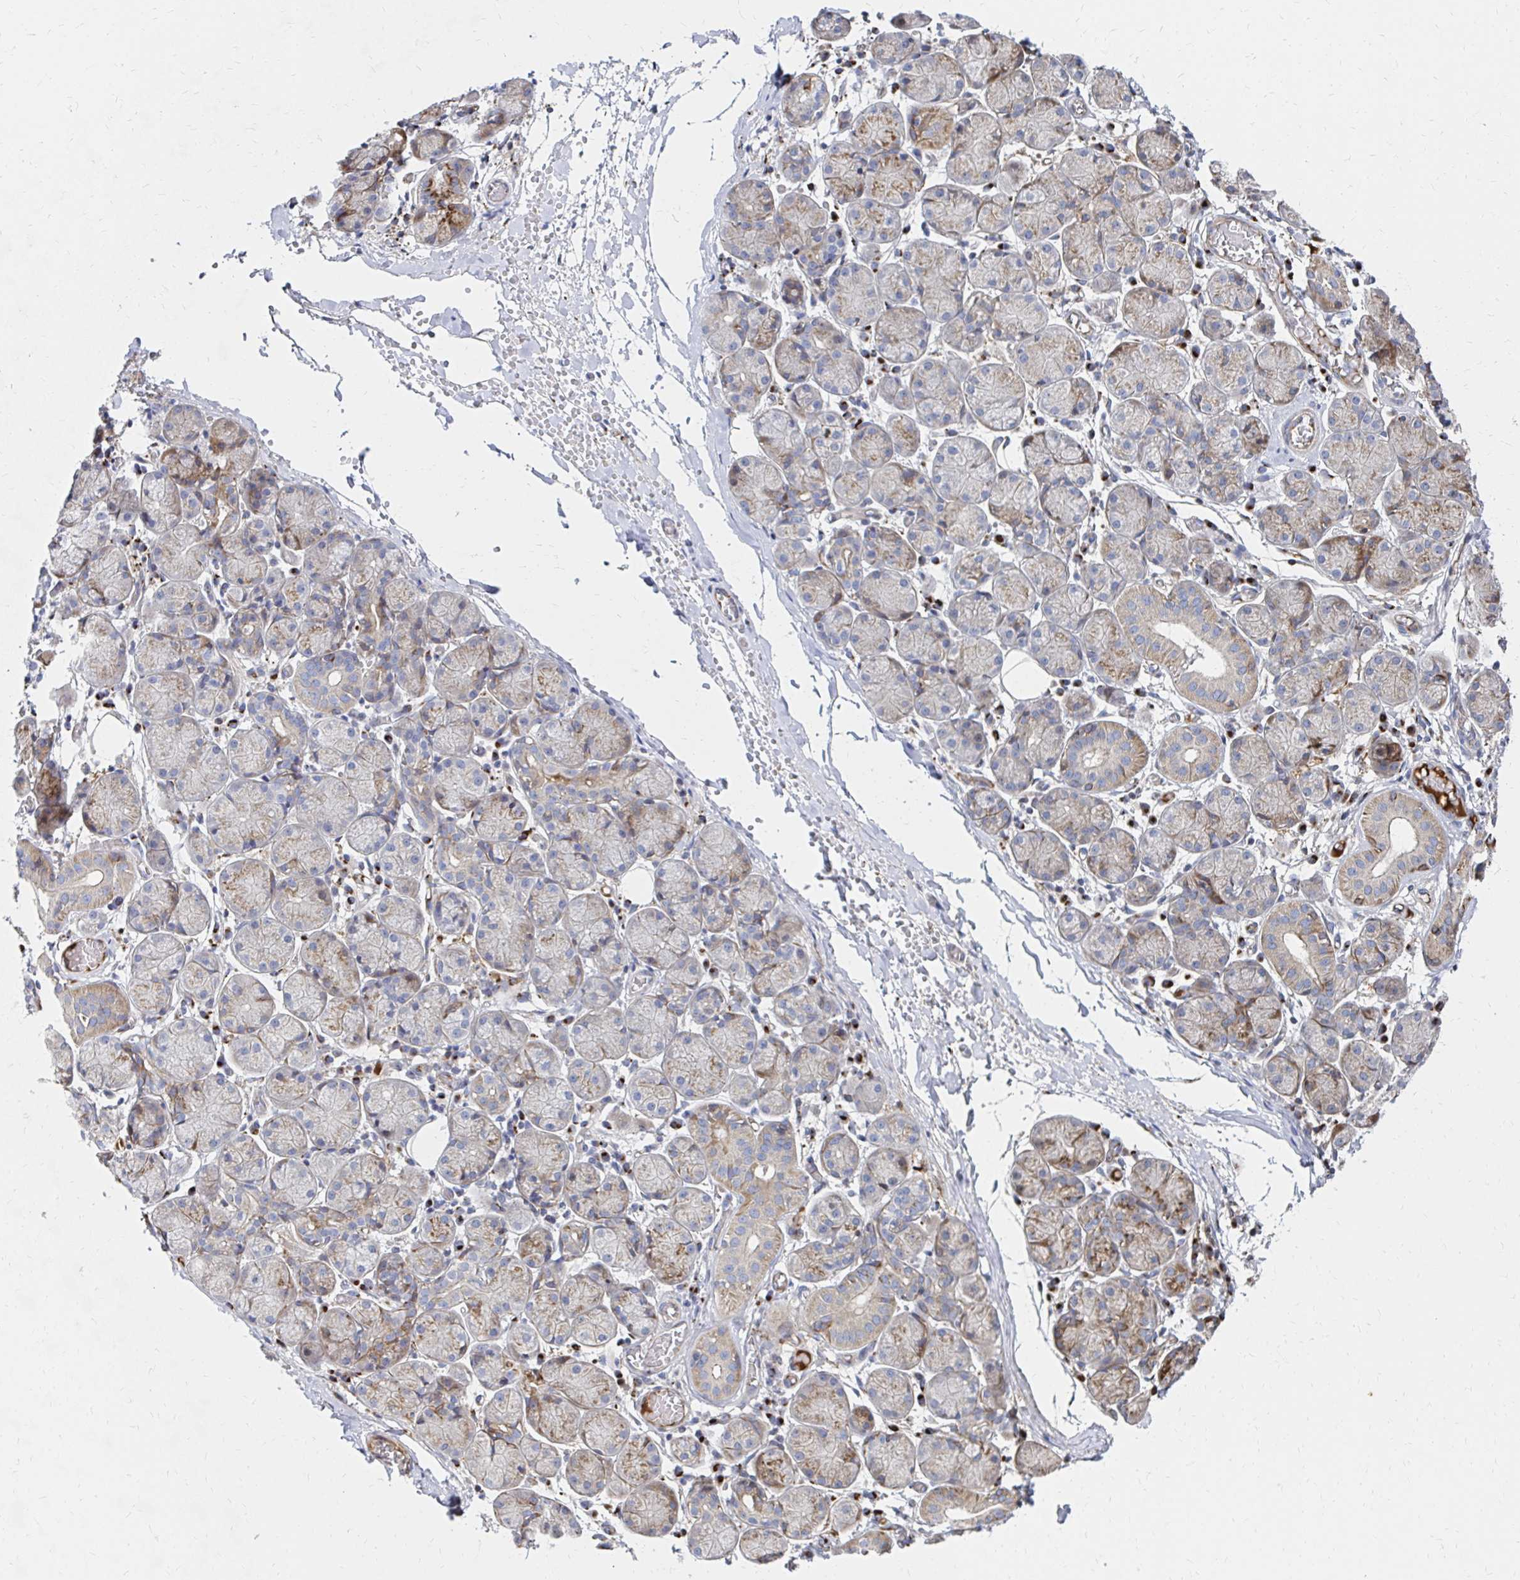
{"staining": {"intensity": "moderate", "quantity": "25%-75%", "location": "cytoplasmic/membranous"}, "tissue": "salivary gland", "cell_type": "Glandular cells", "image_type": "normal", "snomed": [{"axis": "morphology", "description": "Normal tissue, NOS"}, {"axis": "topography", "description": "Salivary gland"}], "caption": "Salivary gland stained with immunohistochemistry reveals moderate cytoplasmic/membranous expression in approximately 25%-75% of glandular cells.", "gene": "MAN1A1", "patient": {"sex": "female", "age": 24}}